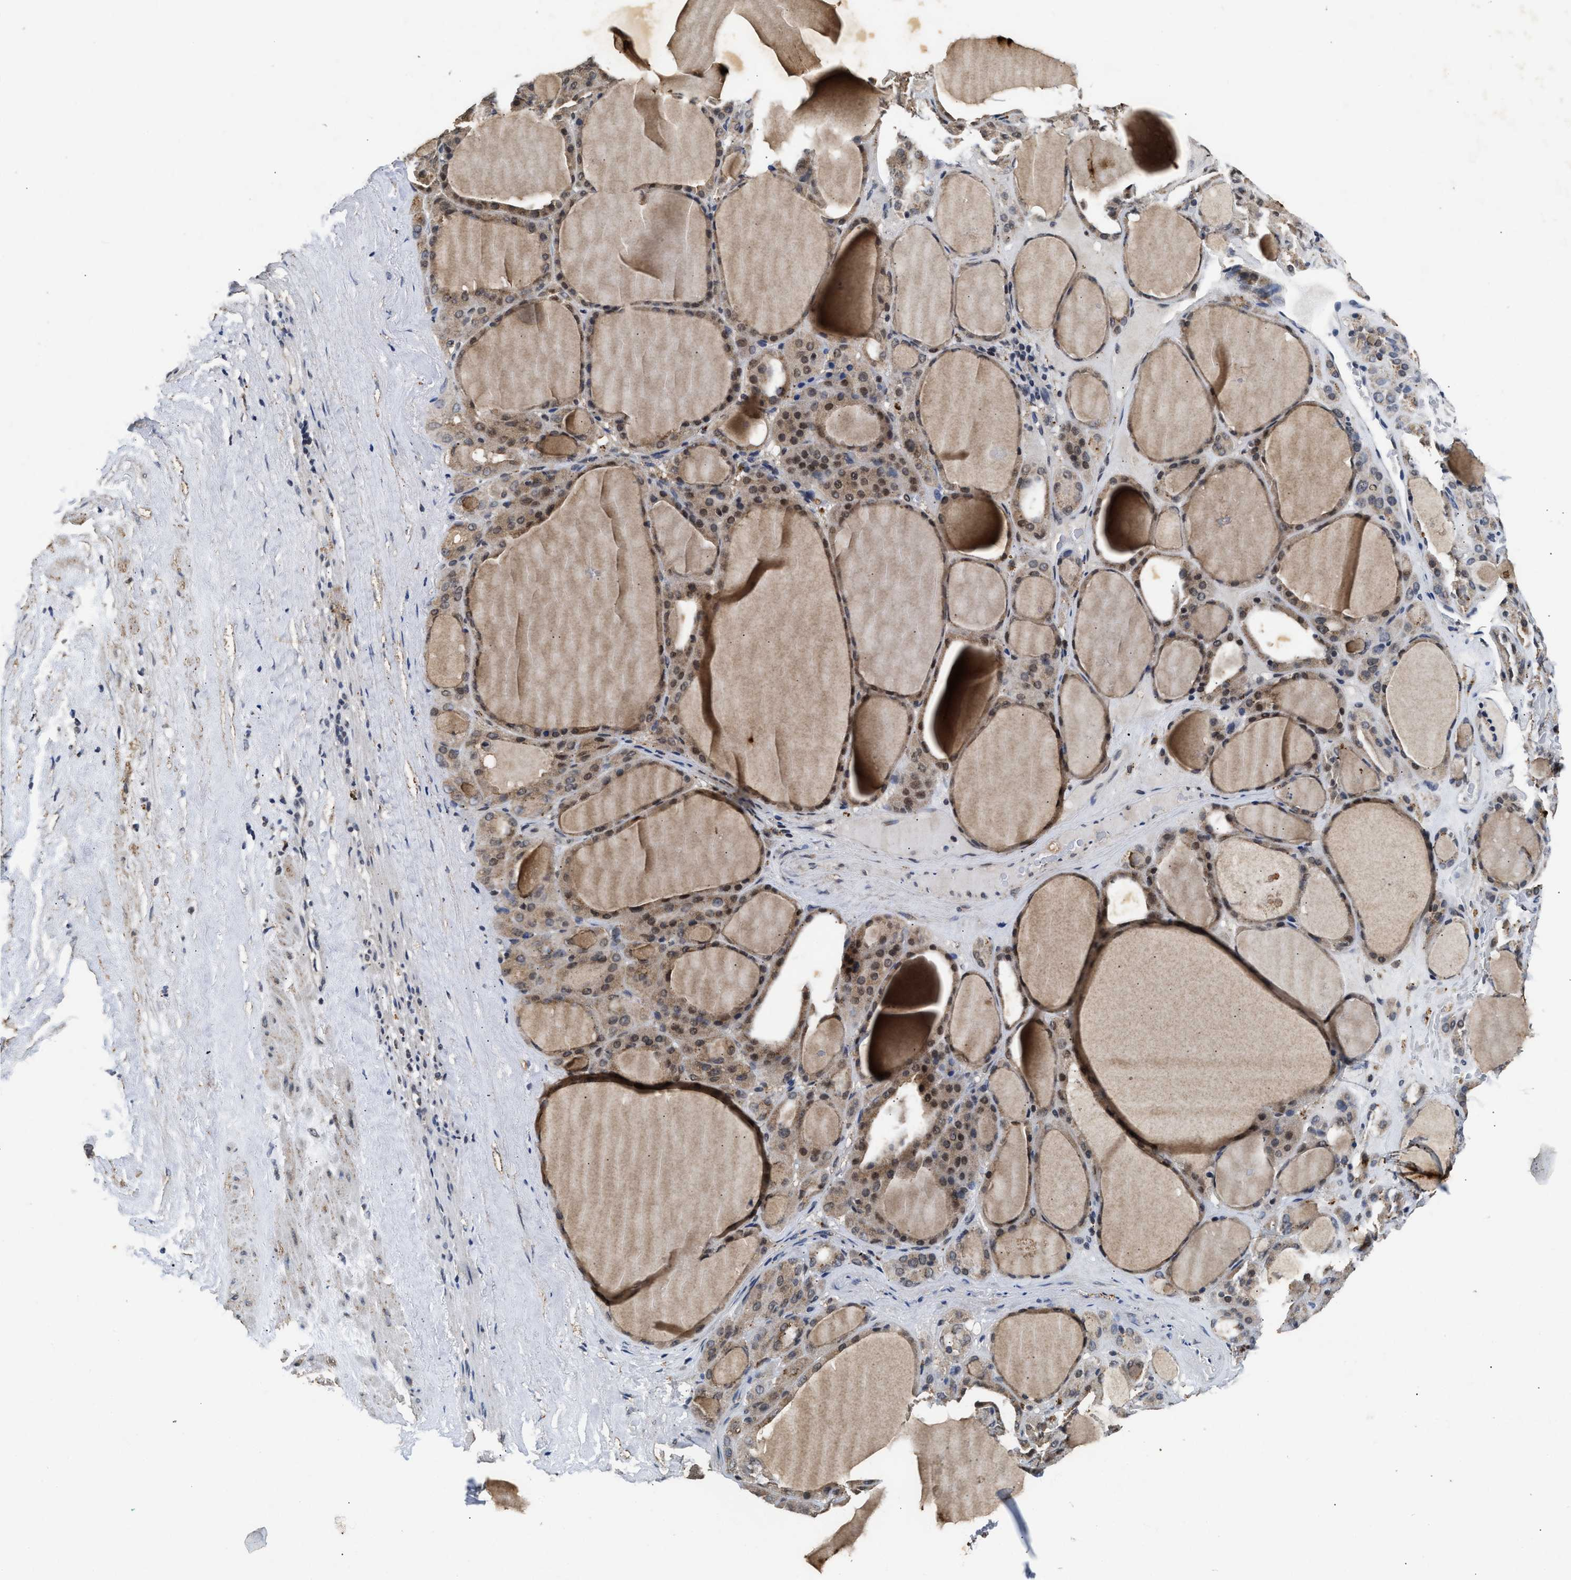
{"staining": {"intensity": "weak", "quantity": ">75%", "location": "cytoplasmic/membranous,nuclear"}, "tissue": "thyroid gland", "cell_type": "Glandular cells", "image_type": "normal", "snomed": [{"axis": "morphology", "description": "Normal tissue, NOS"}, {"axis": "morphology", "description": "Carcinoma, NOS"}, {"axis": "topography", "description": "Thyroid gland"}], "caption": "Immunohistochemical staining of unremarkable human thyroid gland displays >75% levels of weak cytoplasmic/membranous,nuclear protein staining in approximately >75% of glandular cells.", "gene": "ACOX1", "patient": {"sex": "female", "age": 86}}